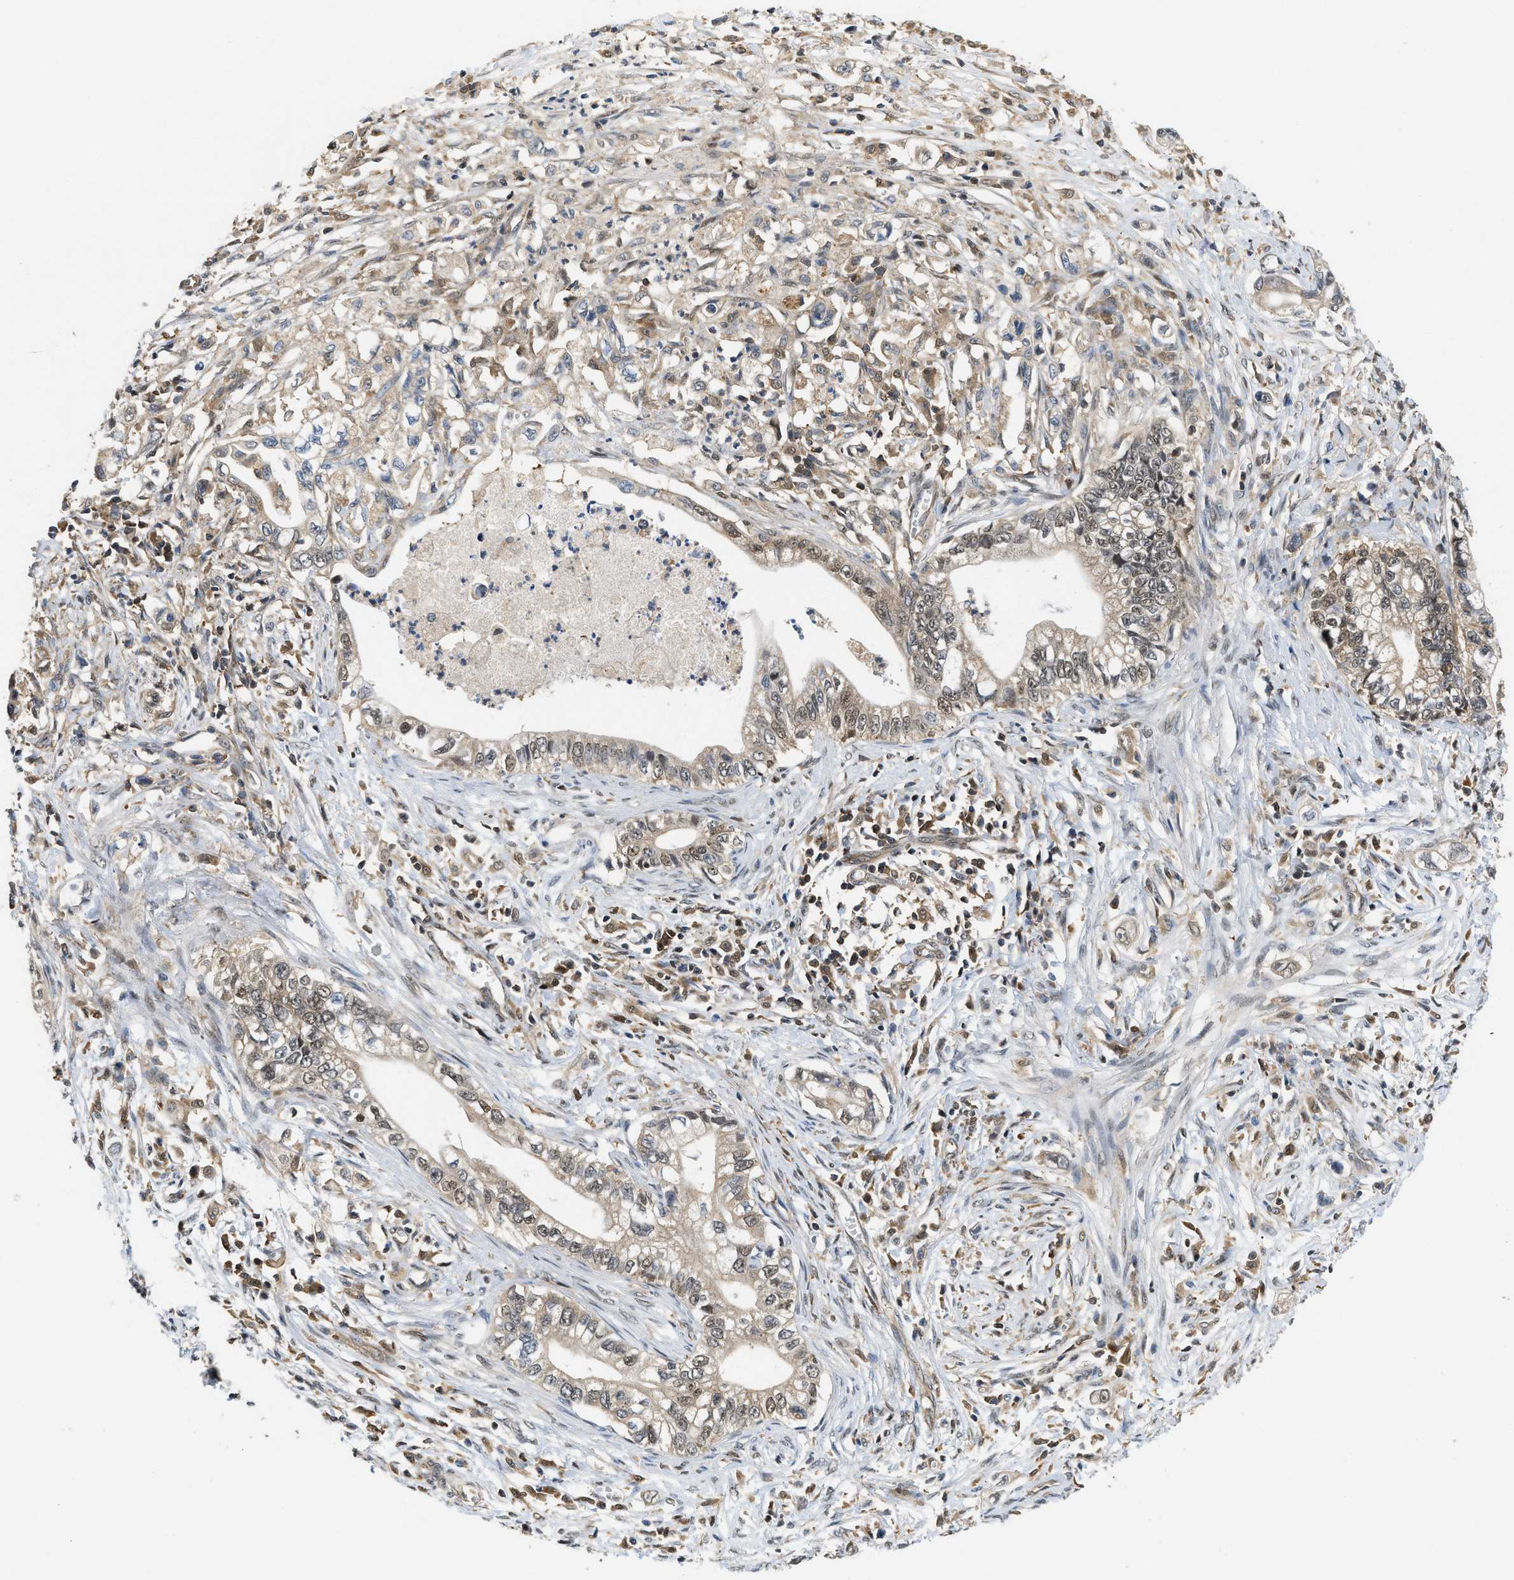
{"staining": {"intensity": "weak", "quantity": "25%-75%", "location": "cytoplasmic/membranous,nuclear"}, "tissue": "pancreatic cancer", "cell_type": "Tumor cells", "image_type": "cancer", "snomed": [{"axis": "morphology", "description": "Adenocarcinoma, NOS"}, {"axis": "topography", "description": "Pancreas"}], "caption": "IHC photomicrograph of human pancreatic cancer stained for a protein (brown), which displays low levels of weak cytoplasmic/membranous and nuclear positivity in about 25%-75% of tumor cells.", "gene": "ATF7IP", "patient": {"sex": "male", "age": 56}}